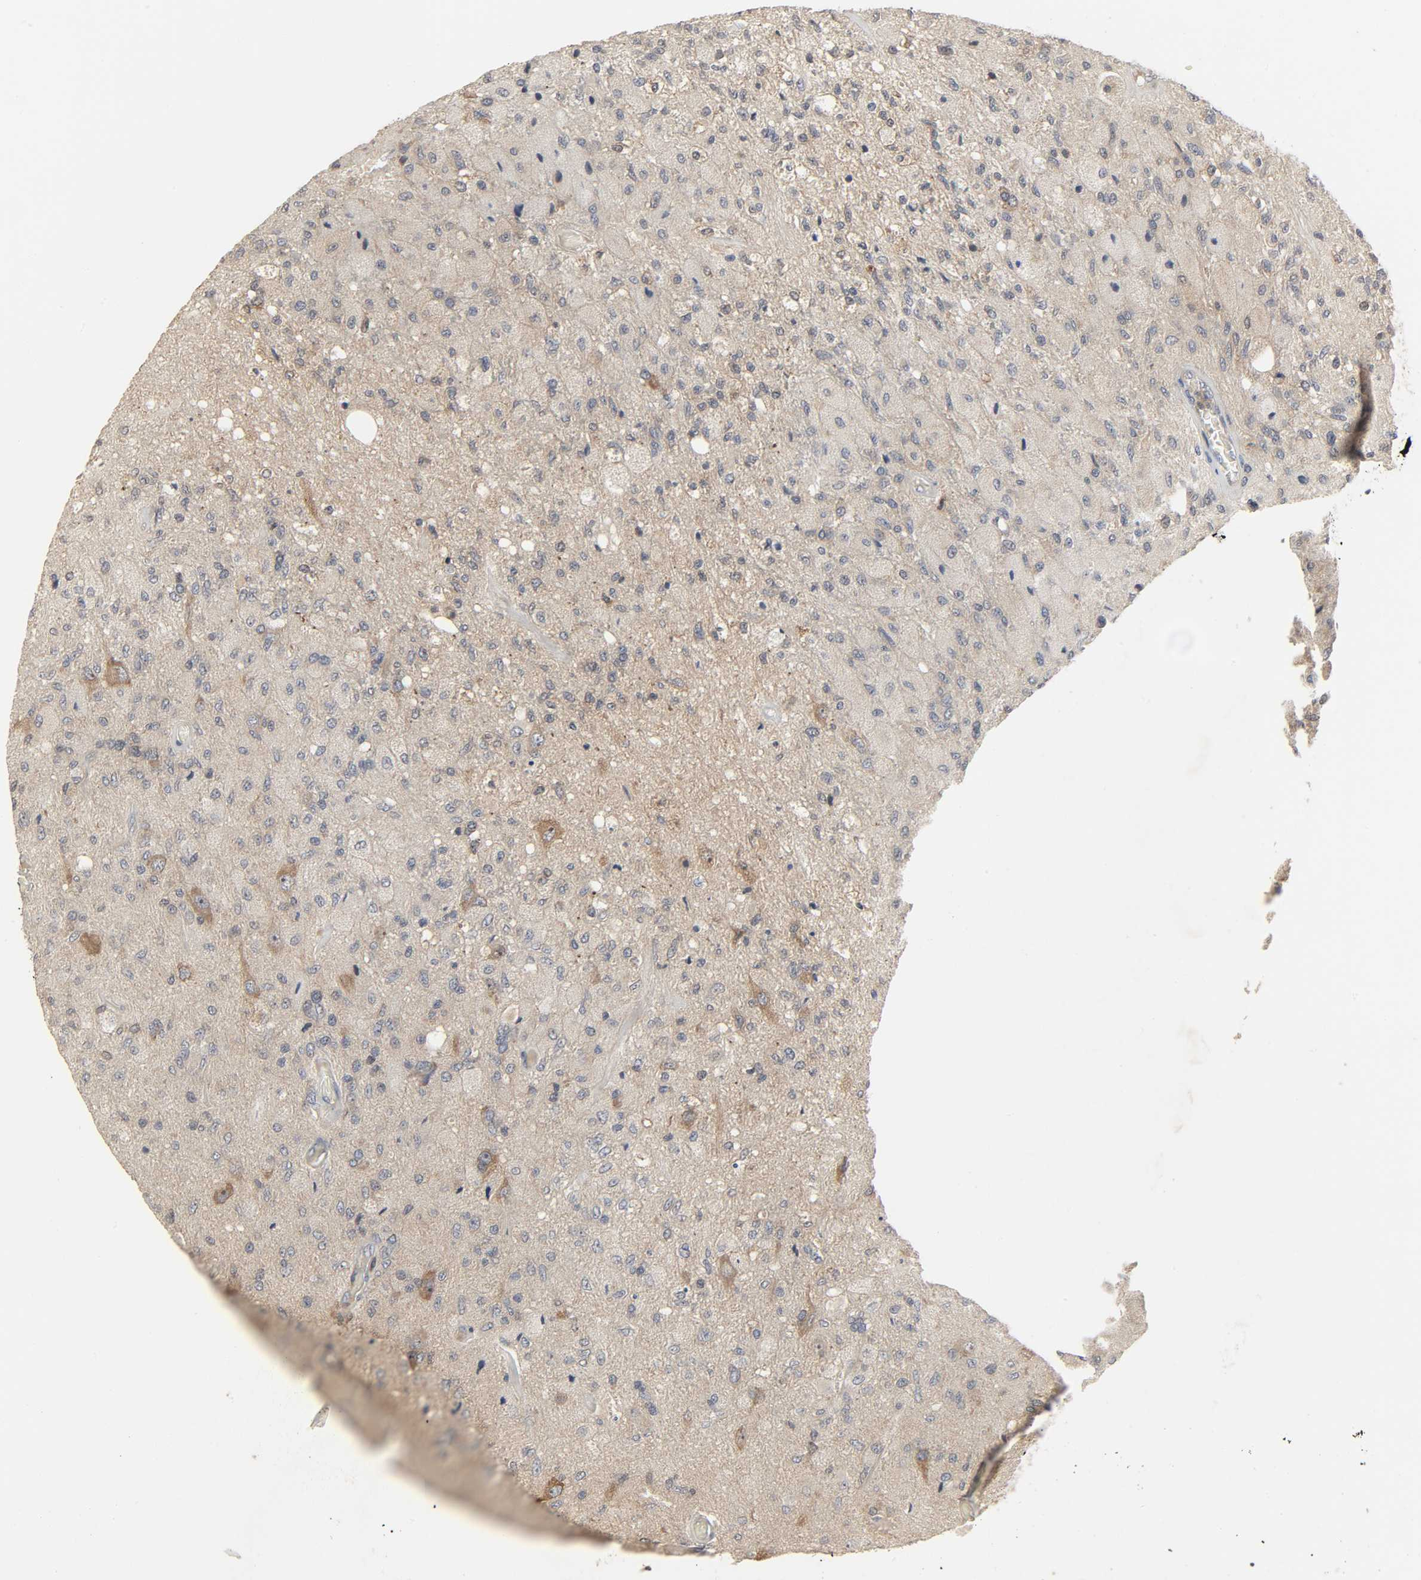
{"staining": {"intensity": "moderate", "quantity": "25%-75%", "location": "cytoplasmic/membranous"}, "tissue": "glioma", "cell_type": "Tumor cells", "image_type": "cancer", "snomed": [{"axis": "morphology", "description": "Normal tissue, NOS"}, {"axis": "morphology", "description": "Glioma, malignant, High grade"}, {"axis": "topography", "description": "Cerebral cortex"}], "caption": "Tumor cells display moderate cytoplasmic/membranous expression in about 25%-75% of cells in malignant glioma (high-grade).", "gene": "PLEKHA2", "patient": {"sex": "male", "age": 77}}